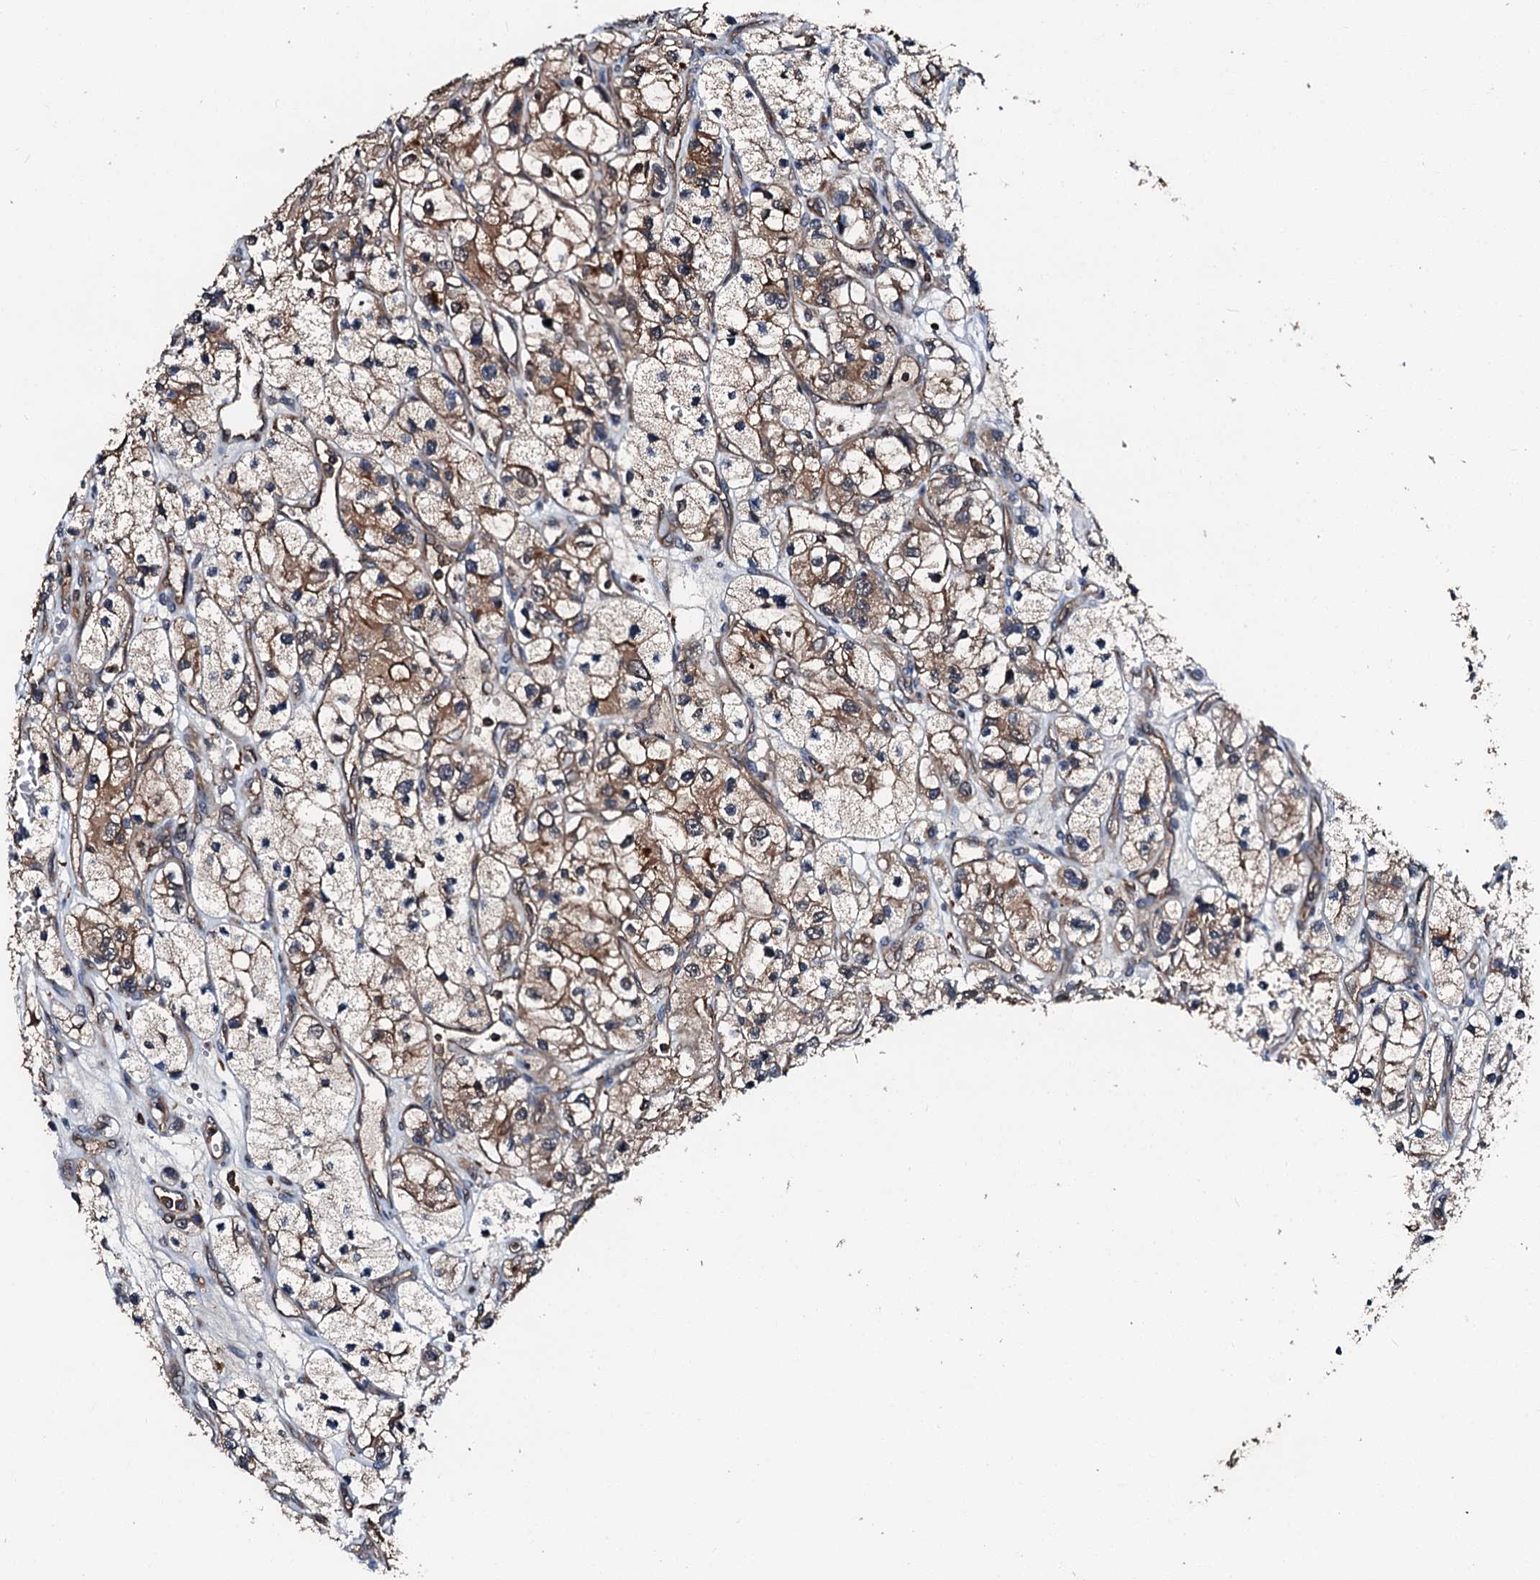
{"staining": {"intensity": "moderate", "quantity": "25%-75%", "location": "cytoplasmic/membranous"}, "tissue": "renal cancer", "cell_type": "Tumor cells", "image_type": "cancer", "snomed": [{"axis": "morphology", "description": "Adenocarcinoma, NOS"}, {"axis": "topography", "description": "Kidney"}], "caption": "A brown stain shows moderate cytoplasmic/membranous staining of a protein in renal cancer (adenocarcinoma) tumor cells.", "gene": "FGD4", "patient": {"sex": "female", "age": 57}}